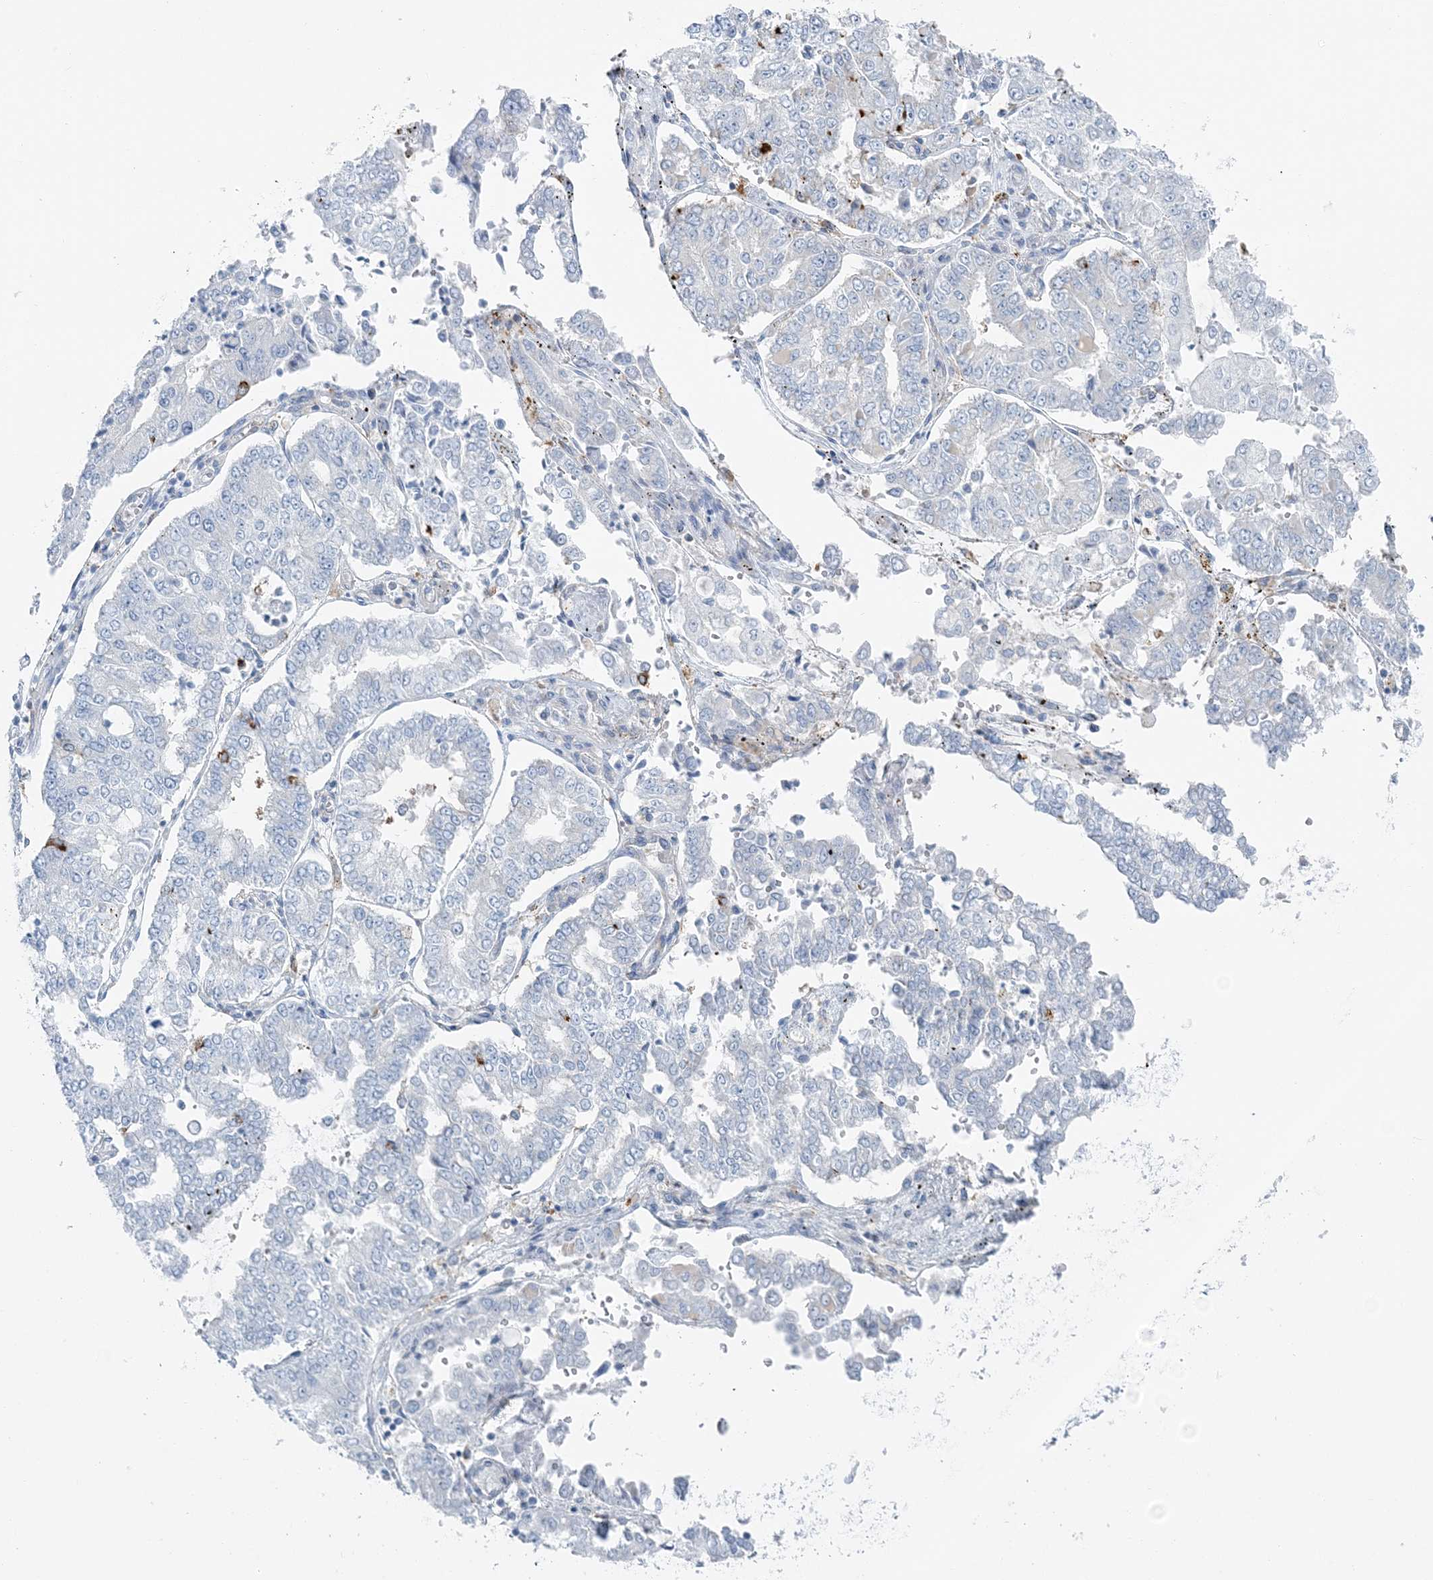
{"staining": {"intensity": "negative", "quantity": "none", "location": "none"}, "tissue": "stomach cancer", "cell_type": "Tumor cells", "image_type": "cancer", "snomed": [{"axis": "morphology", "description": "Adenocarcinoma, NOS"}, {"axis": "topography", "description": "Stomach"}], "caption": "Immunohistochemical staining of human stomach cancer (adenocarcinoma) exhibits no significant expression in tumor cells.", "gene": "SNX2", "patient": {"sex": "male", "age": 76}}